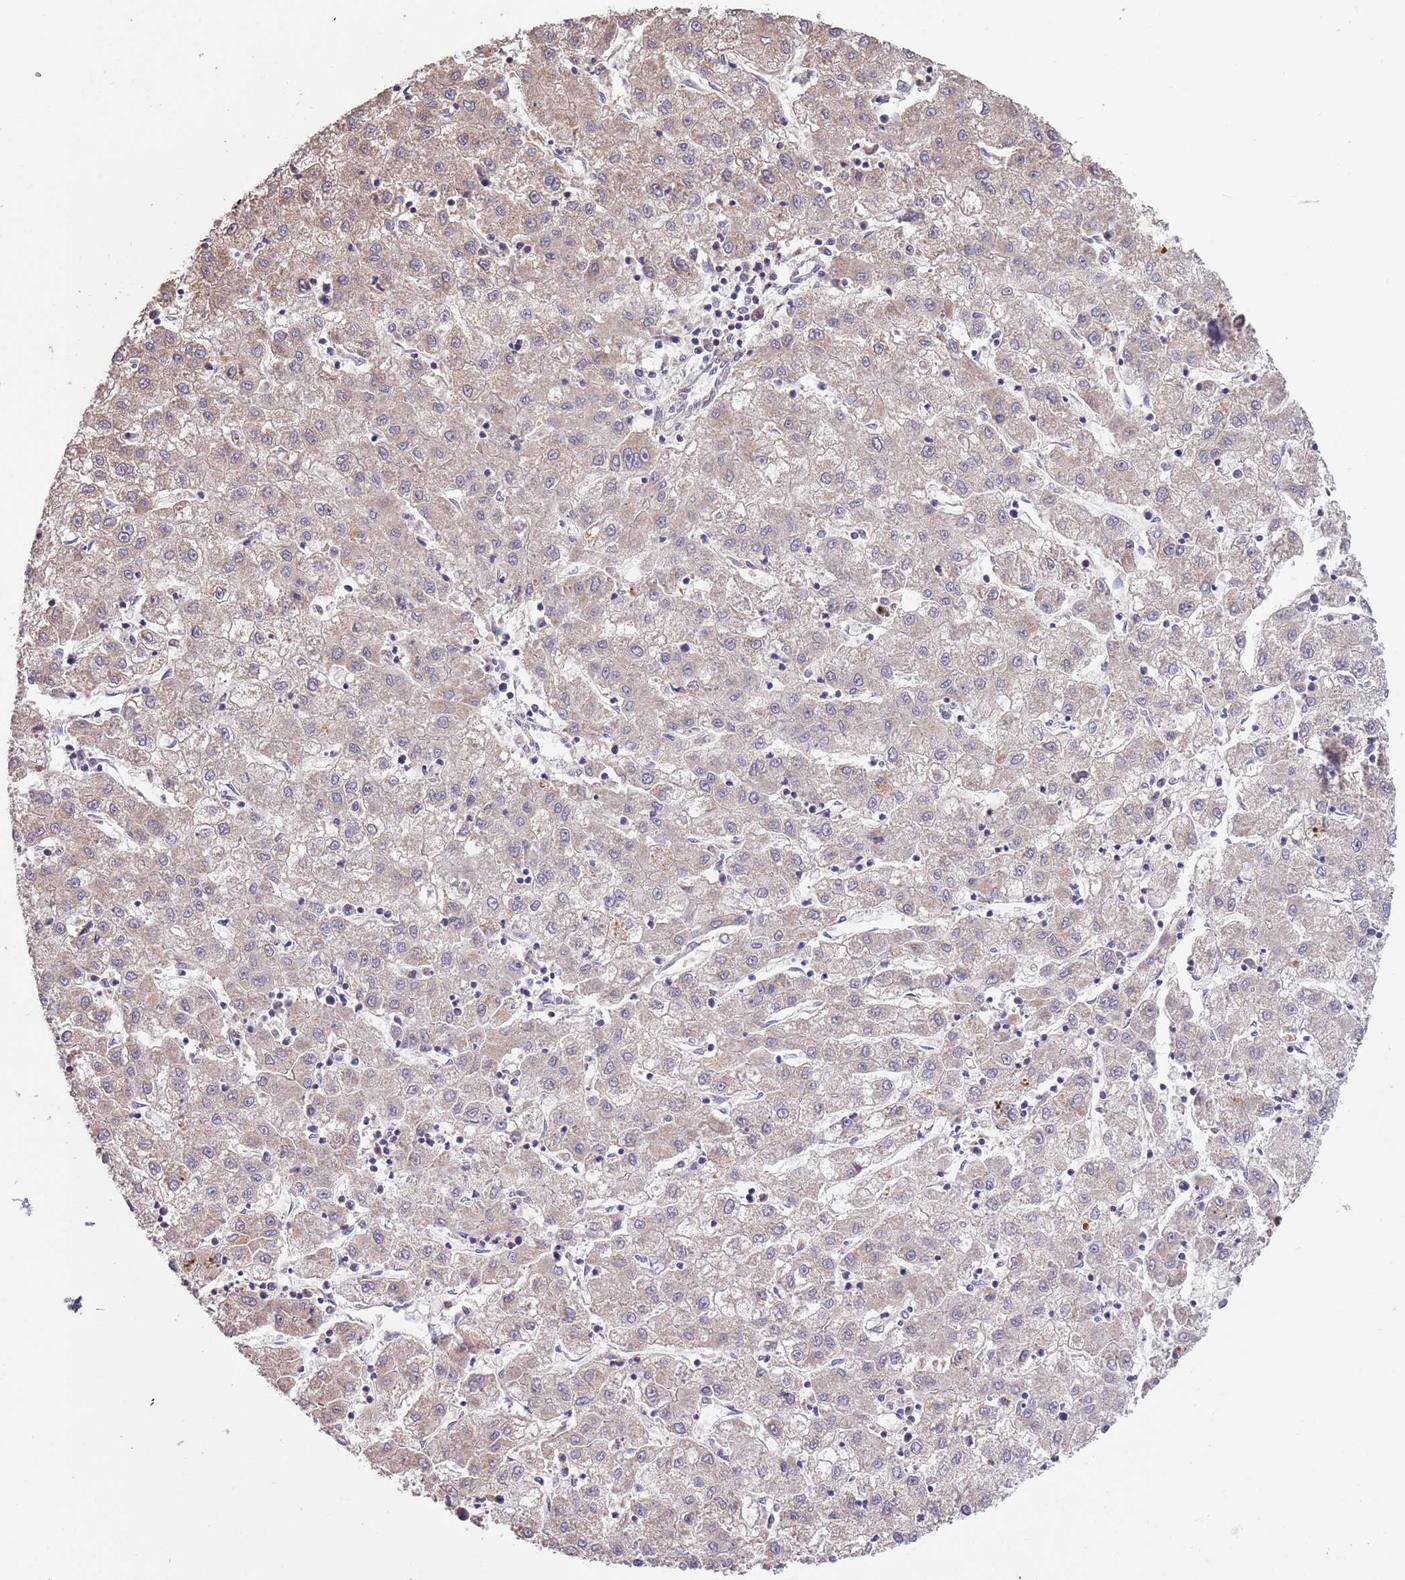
{"staining": {"intensity": "weak", "quantity": "<25%", "location": "cytoplasmic/membranous"}, "tissue": "liver cancer", "cell_type": "Tumor cells", "image_type": "cancer", "snomed": [{"axis": "morphology", "description": "Carcinoma, Hepatocellular, NOS"}, {"axis": "topography", "description": "Liver"}], "caption": "A micrograph of liver hepatocellular carcinoma stained for a protein displays no brown staining in tumor cells.", "gene": "PIGA", "patient": {"sex": "male", "age": 72}}